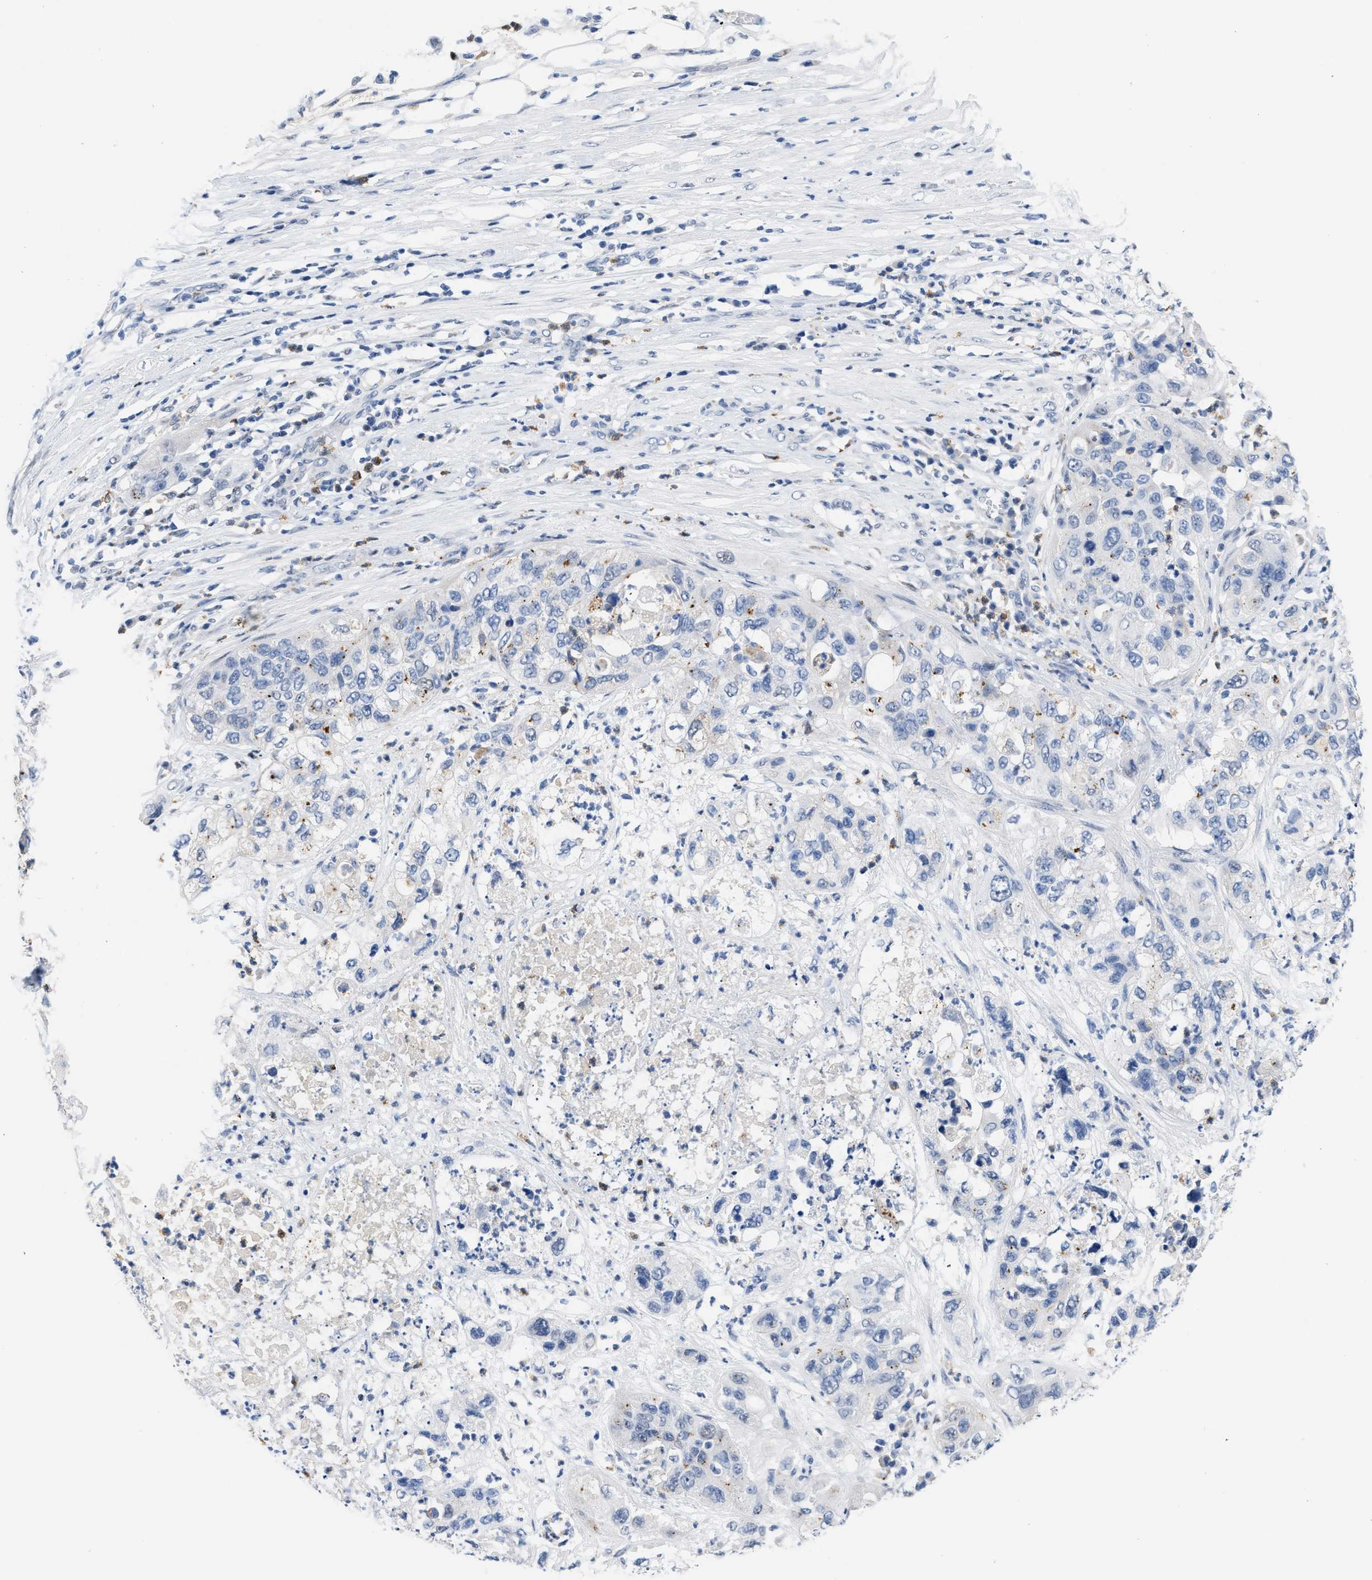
{"staining": {"intensity": "negative", "quantity": "none", "location": "none"}, "tissue": "pancreatic cancer", "cell_type": "Tumor cells", "image_type": "cancer", "snomed": [{"axis": "morphology", "description": "Adenocarcinoma, NOS"}, {"axis": "topography", "description": "Pancreas"}], "caption": "An immunohistochemistry (IHC) photomicrograph of pancreatic cancer (adenocarcinoma) is shown. There is no staining in tumor cells of pancreatic cancer (adenocarcinoma). Nuclei are stained in blue.", "gene": "BOLL", "patient": {"sex": "female", "age": 78}}